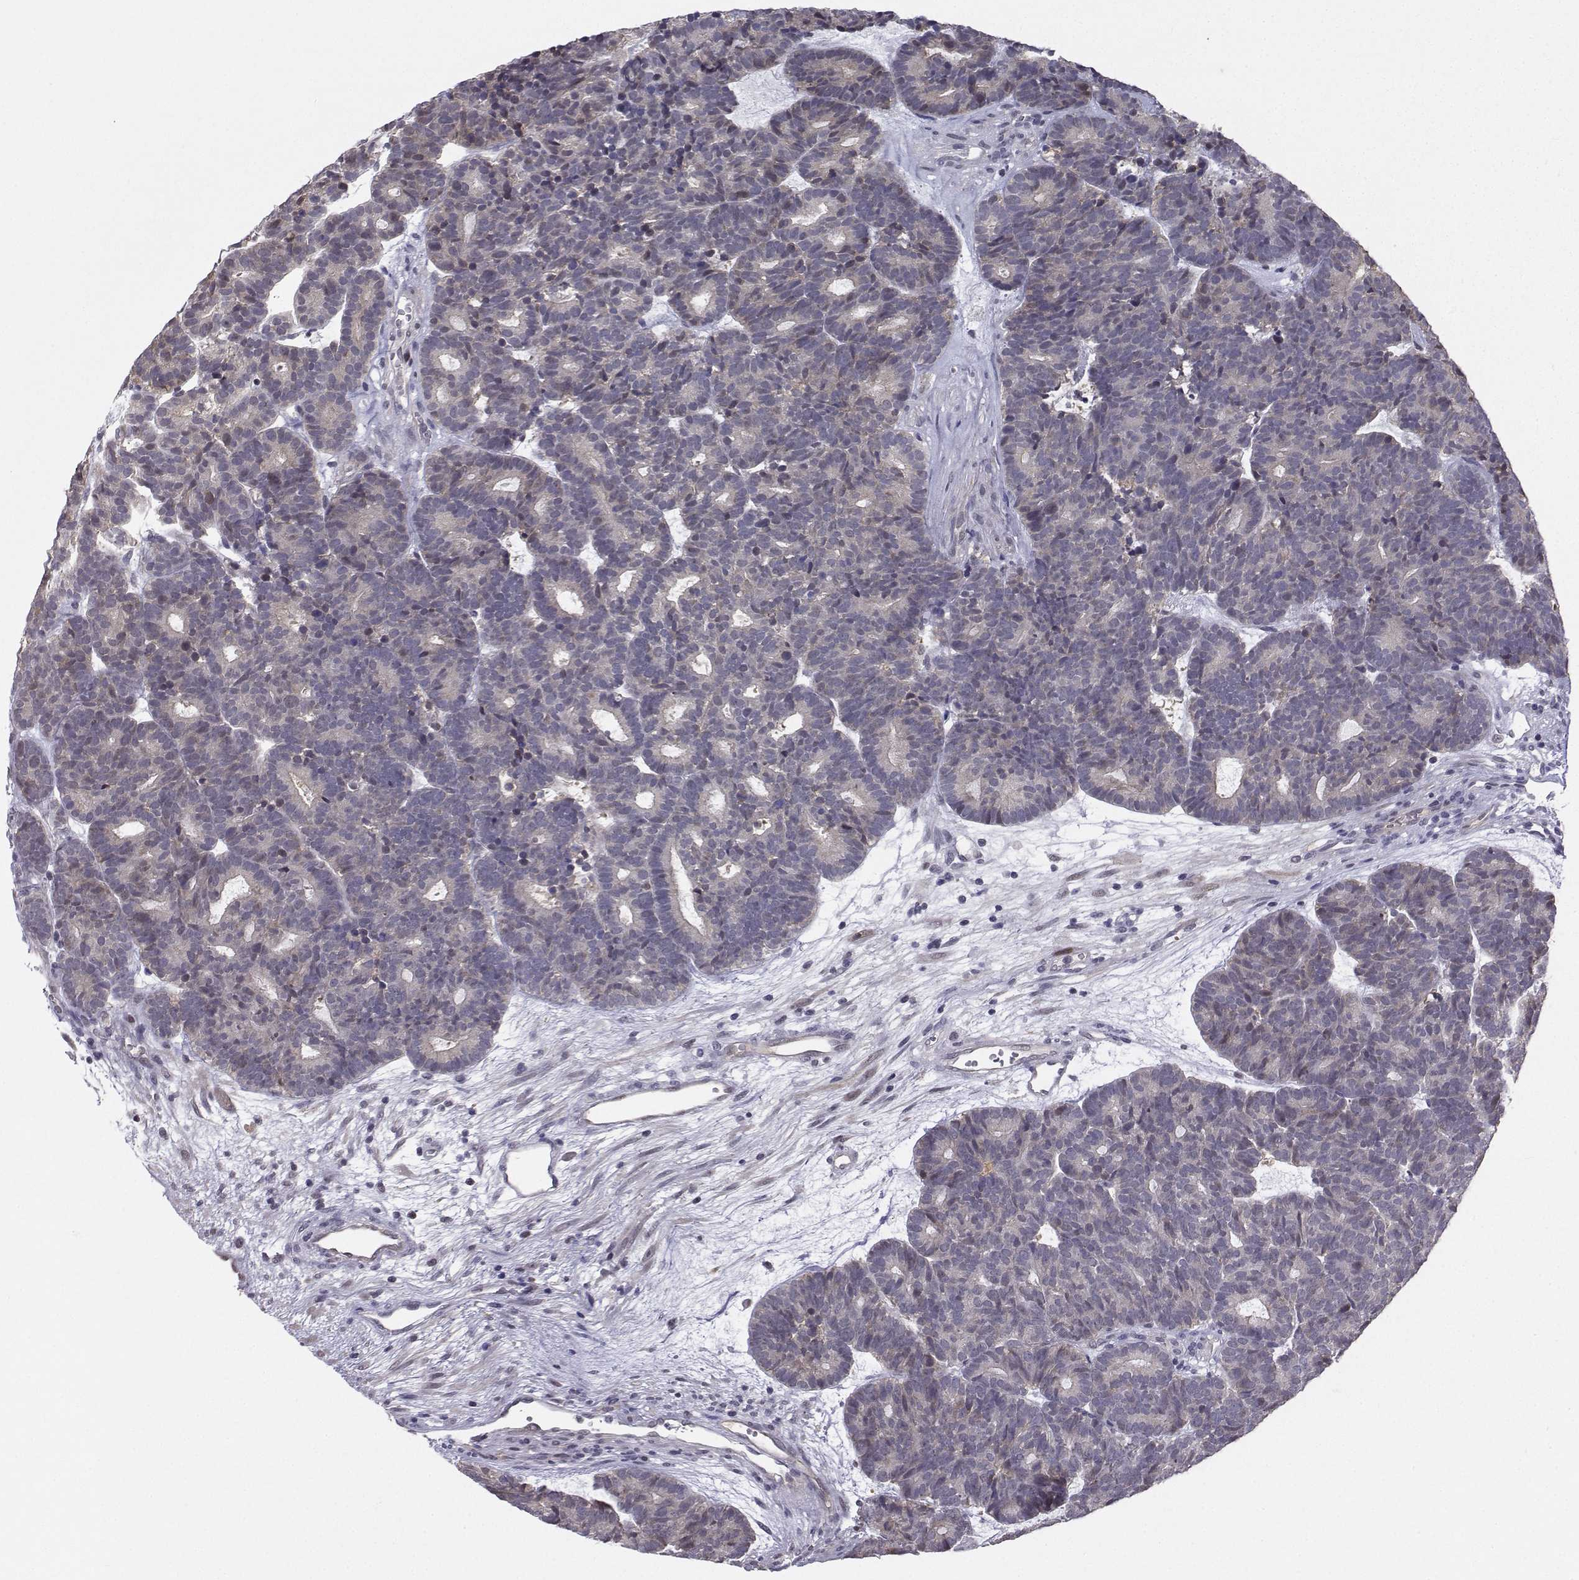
{"staining": {"intensity": "negative", "quantity": "none", "location": "none"}, "tissue": "head and neck cancer", "cell_type": "Tumor cells", "image_type": "cancer", "snomed": [{"axis": "morphology", "description": "Adenocarcinoma, NOS"}, {"axis": "topography", "description": "Head-Neck"}], "caption": "High magnification brightfield microscopy of head and neck cancer stained with DAB (brown) and counterstained with hematoxylin (blue): tumor cells show no significant staining.", "gene": "PKP2", "patient": {"sex": "female", "age": 81}}